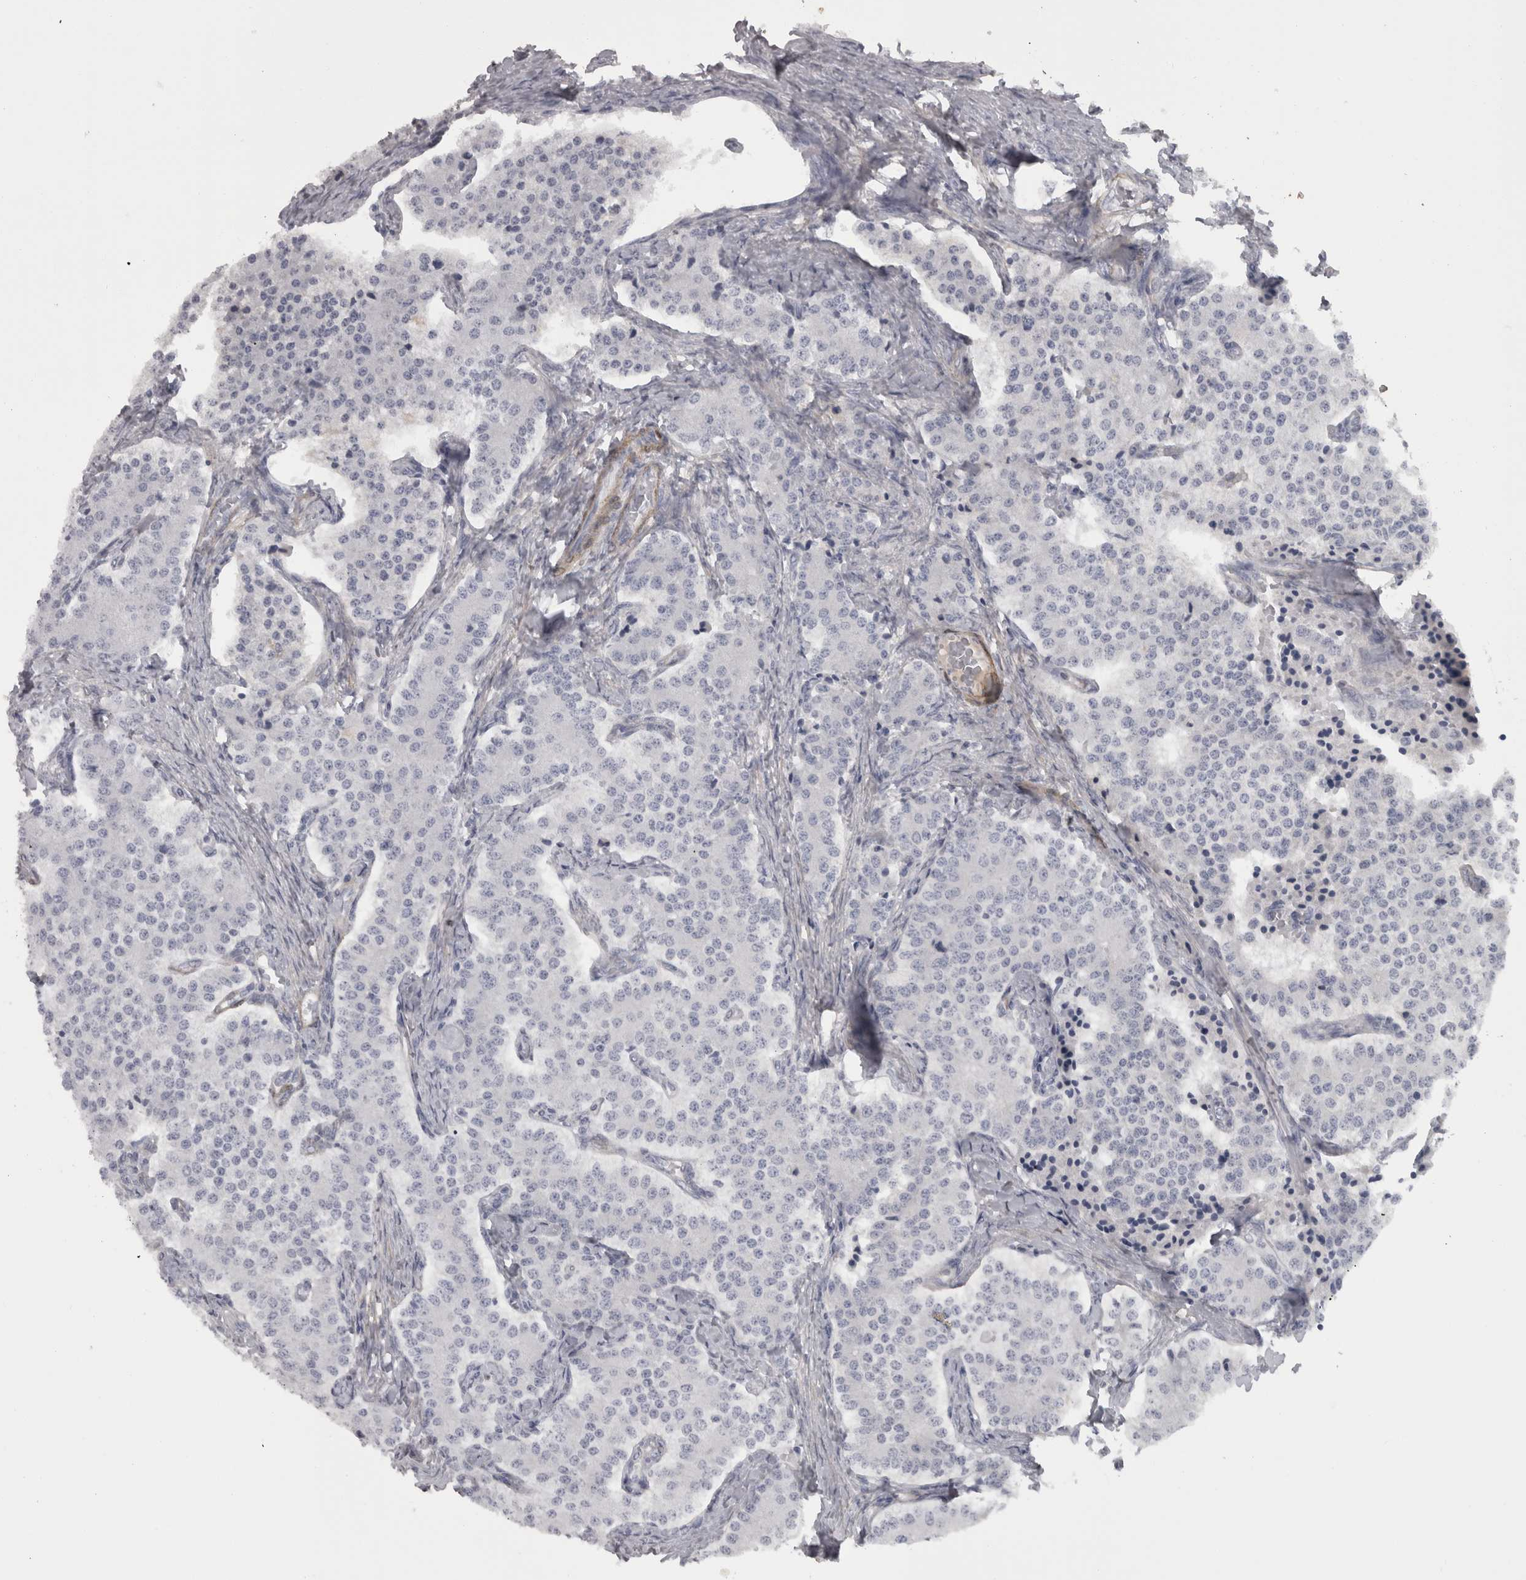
{"staining": {"intensity": "negative", "quantity": "none", "location": "none"}, "tissue": "carcinoid", "cell_type": "Tumor cells", "image_type": "cancer", "snomed": [{"axis": "morphology", "description": "Carcinoid, malignant, NOS"}, {"axis": "topography", "description": "Colon"}], "caption": "Immunohistochemical staining of human carcinoid (malignant) displays no significant positivity in tumor cells.", "gene": "PPP1R12B", "patient": {"sex": "female", "age": 52}}